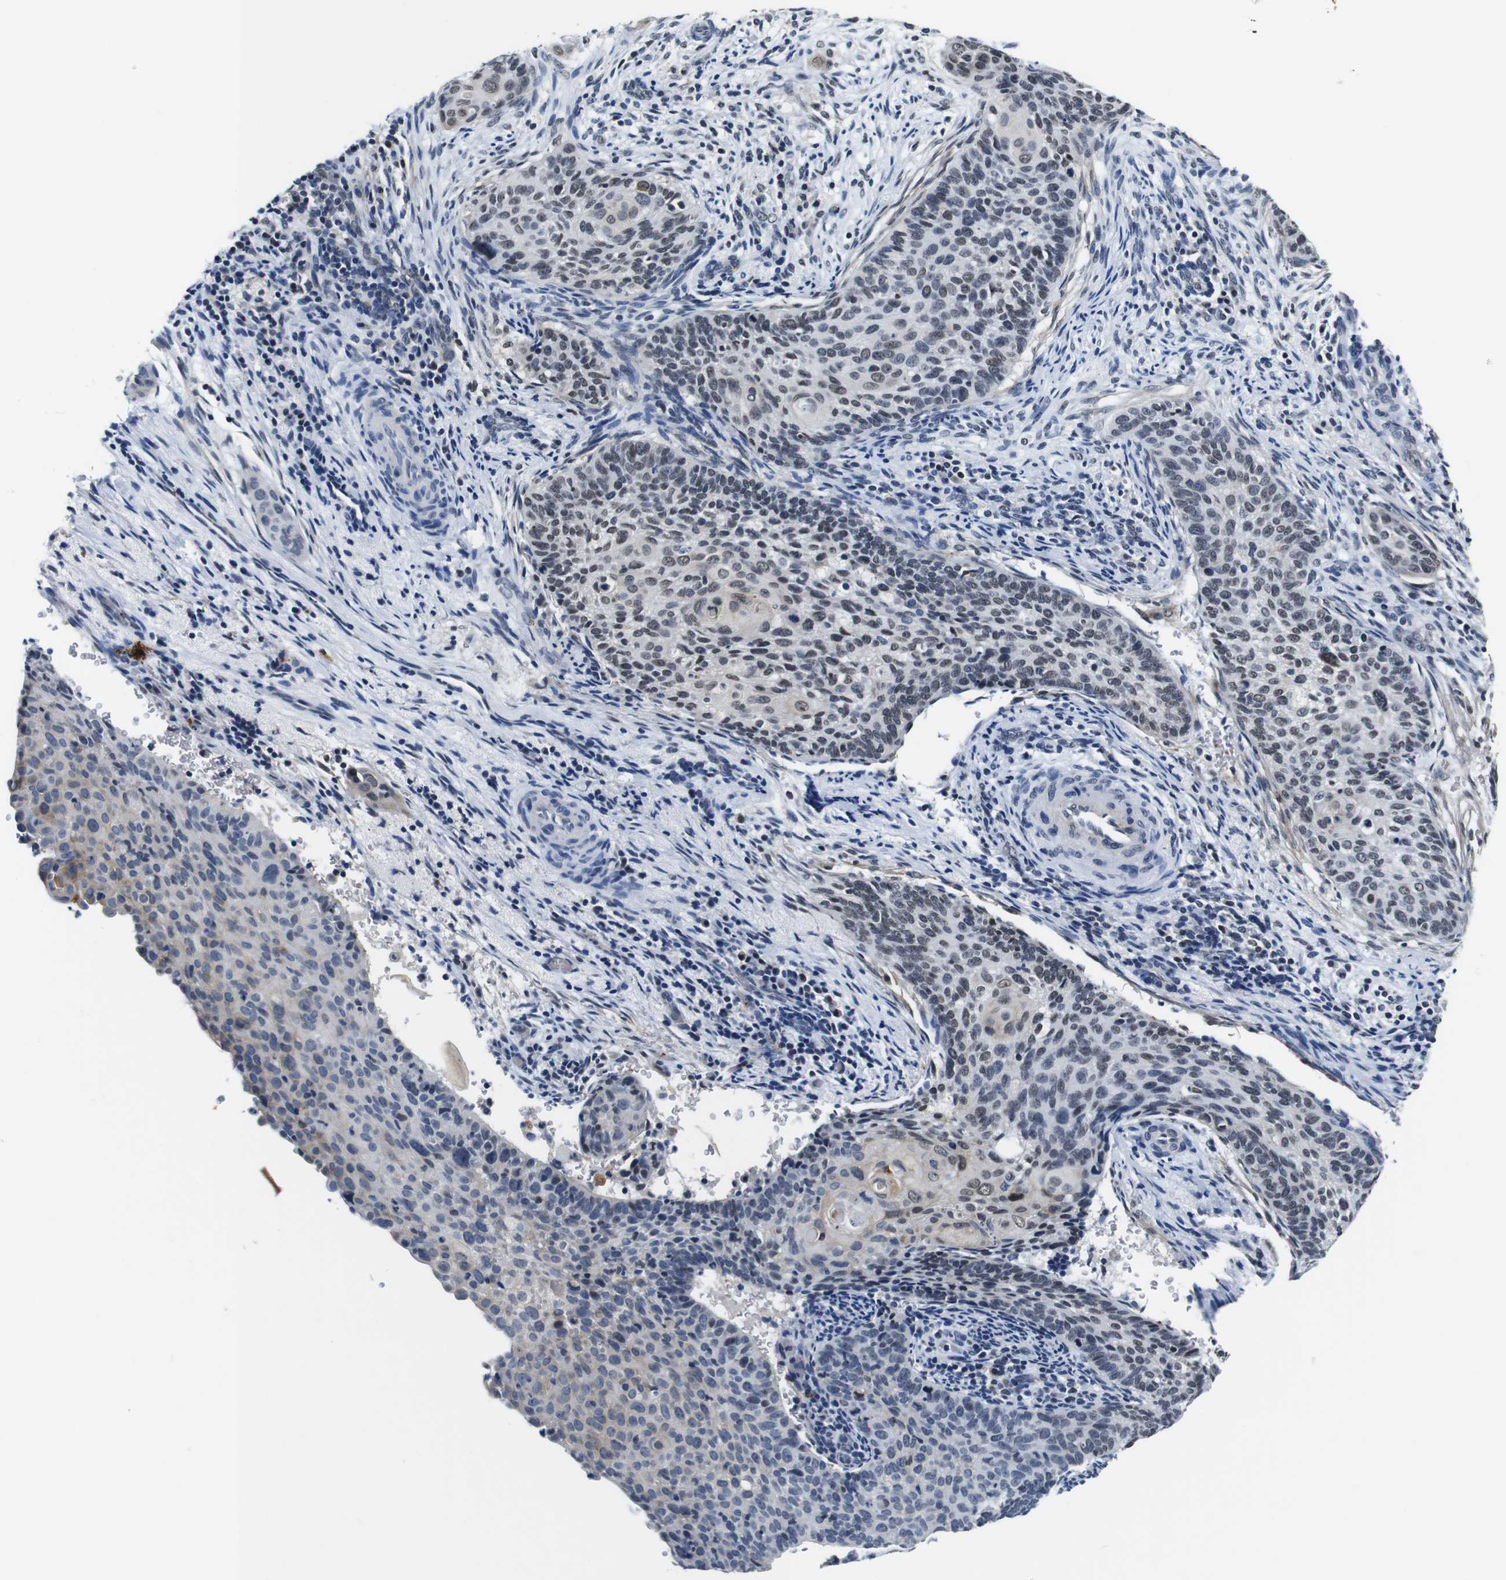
{"staining": {"intensity": "weak", "quantity": "25%-75%", "location": "nuclear"}, "tissue": "cervical cancer", "cell_type": "Tumor cells", "image_type": "cancer", "snomed": [{"axis": "morphology", "description": "Squamous cell carcinoma, NOS"}, {"axis": "topography", "description": "Cervix"}], "caption": "Human squamous cell carcinoma (cervical) stained with a brown dye exhibits weak nuclear positive positivity in about 25%-75% of tumor cells.", "gene": "ILDR2", "patient": {"sex": "female", "age": 33}}